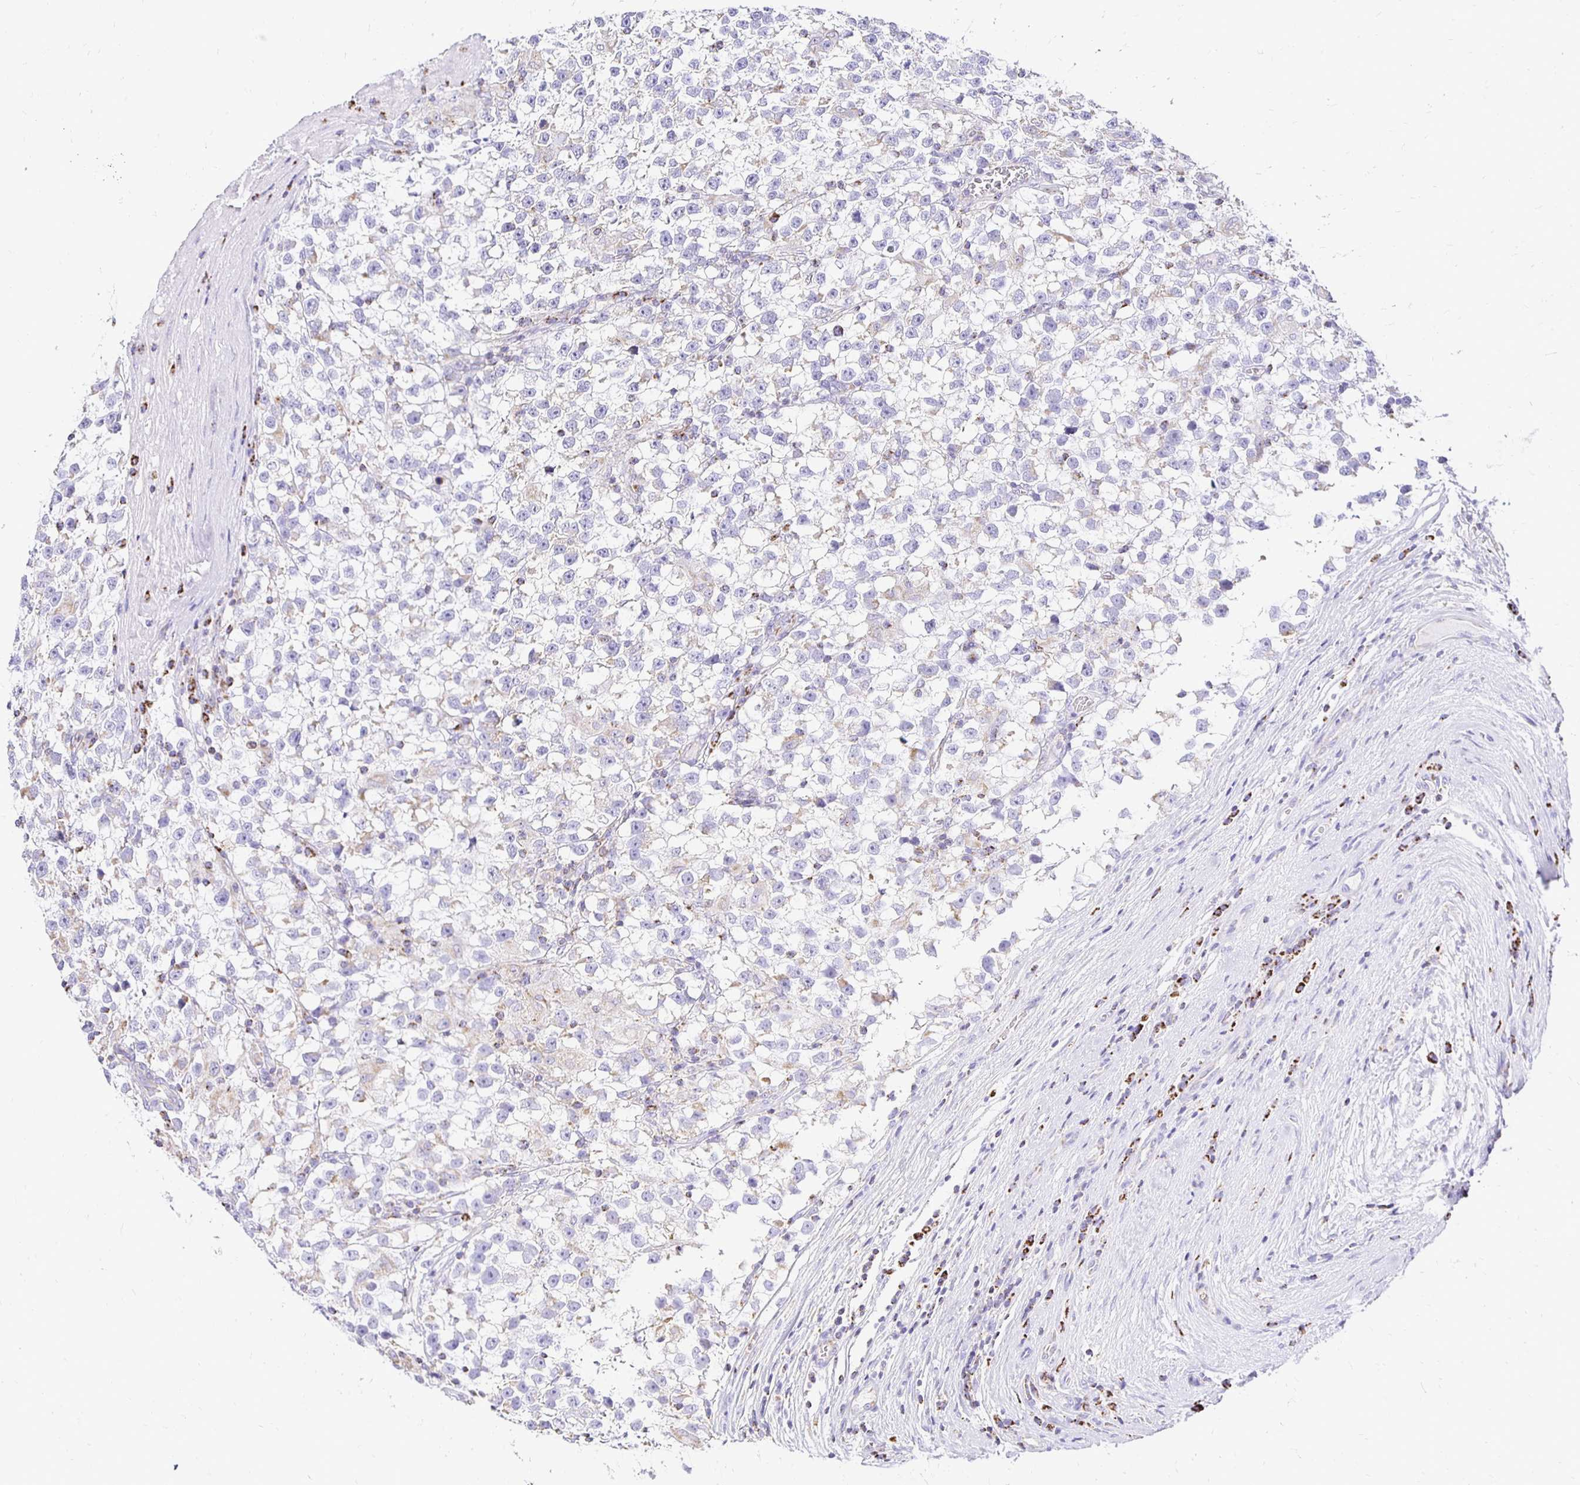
{"staining": {"intensity": "negative", "quantity": "none", "location": "none"}, "tissue": "testis cancer", "cell_type": "Tumor cells", "image_type": "cancer", "snomed": [{"axis": "morphology", "description": "Seminoma, NOS"}, {"axis": "topography", "description": "Testis"}], "caption": "This micrograph is of testis cancer stained with IHC to label a protein in brown with the nuclei are counter-stained blue. There is no expression in tumor cells.", "gene": "PLAAT2", "patient": {"sex": "male", "age": 31}}